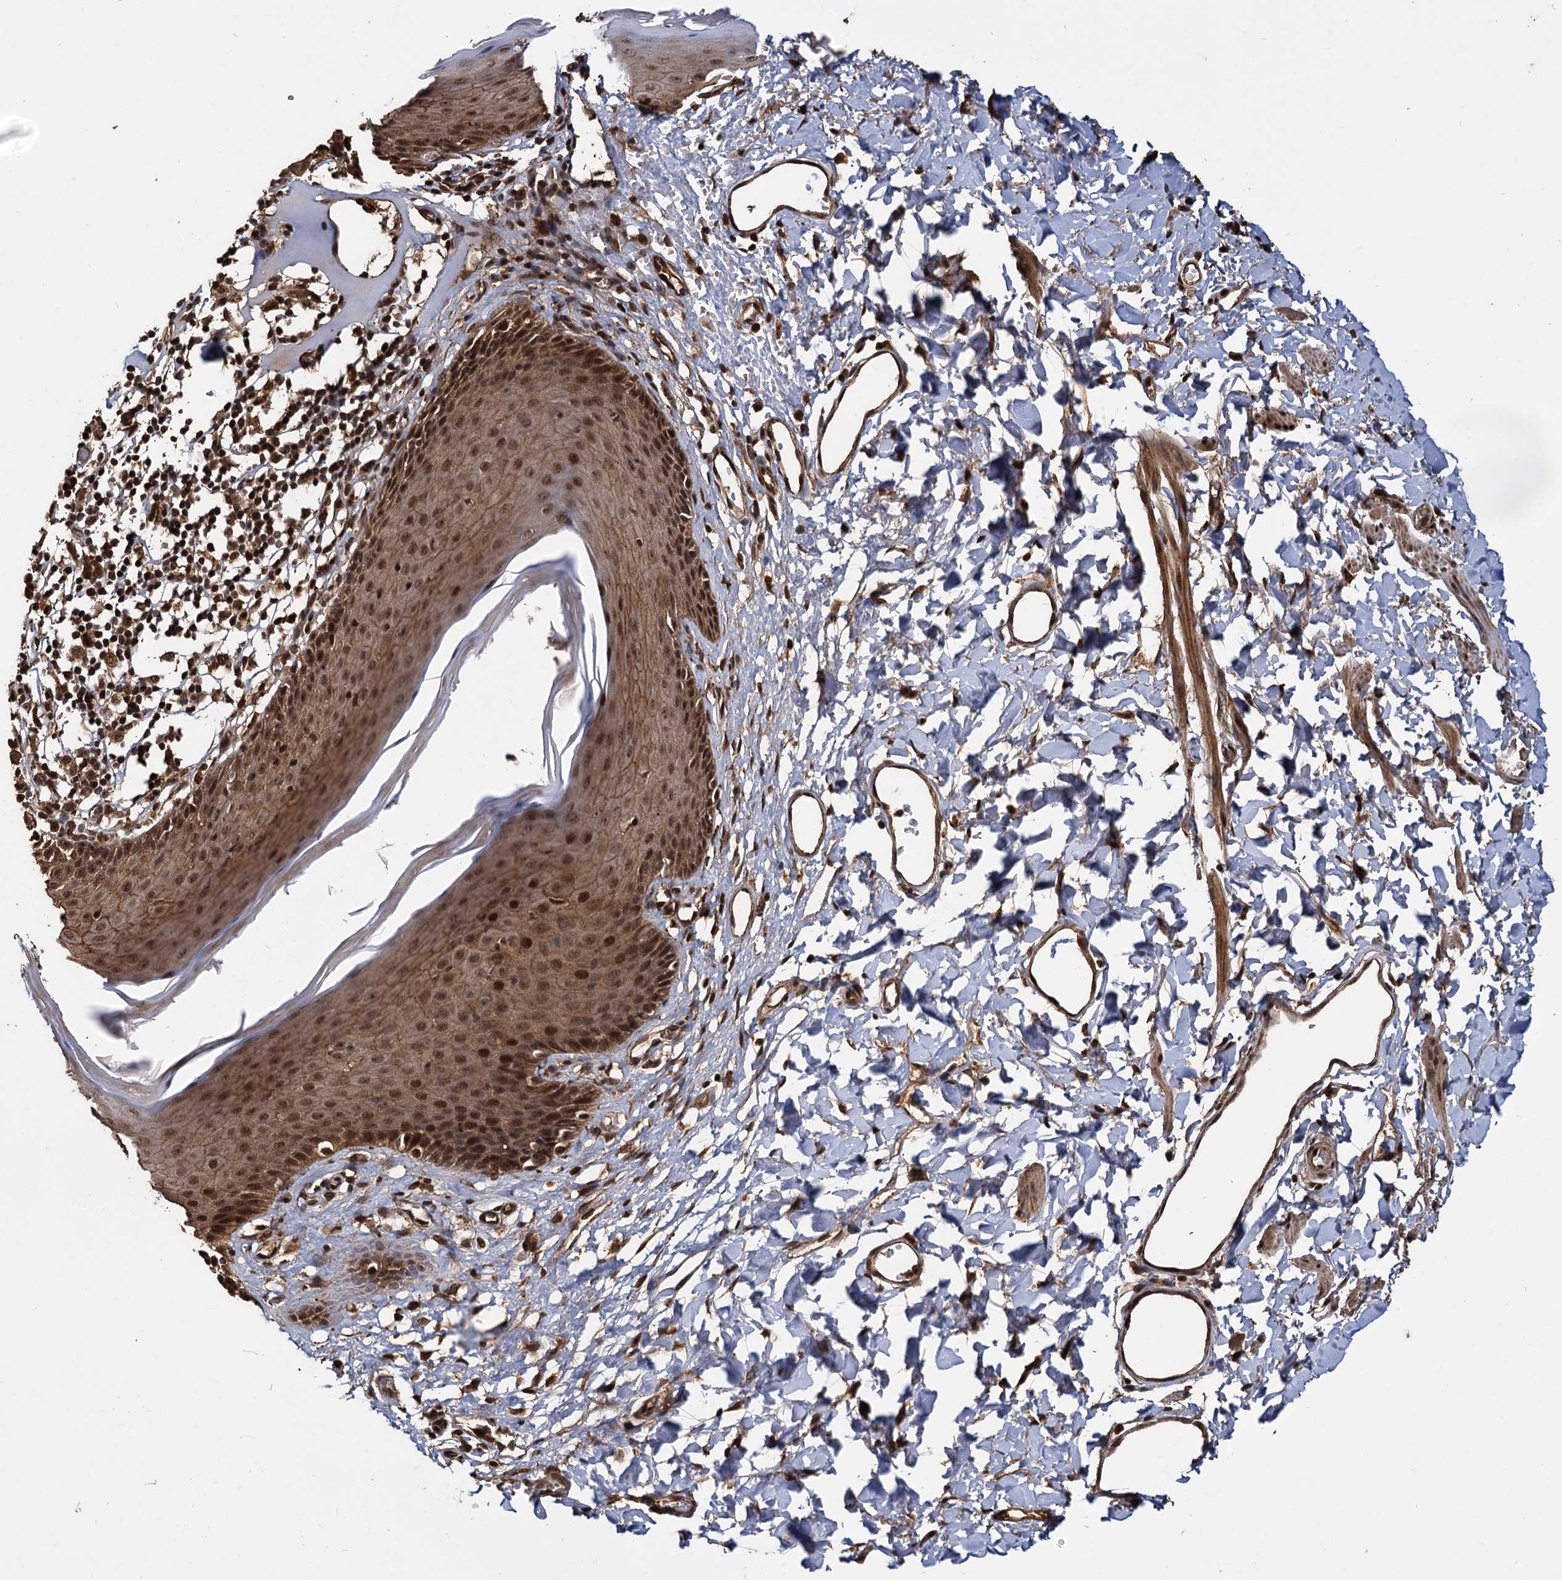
{"staining": {"intensity": "strong", "quantity": ">75%", "location": "cytoplasmic/membranous,nuclear"}, "tissue": "skin", "cell_type": "Epidermal cells", "image_type": "normal", "snomed": [{"axis": "morphology", "description": "Normal tissue, NOS"}, {"axis": "topography", "description": "Vulva"}], "caption": "IHC (DAB) staining of unremarkable human skin displays strong cytoplasmic/membranous,nuclear protein expression in about >75% of epidermal cells.", "gene": "CEP192", "patient": {"sex": "female", "age": 68}}